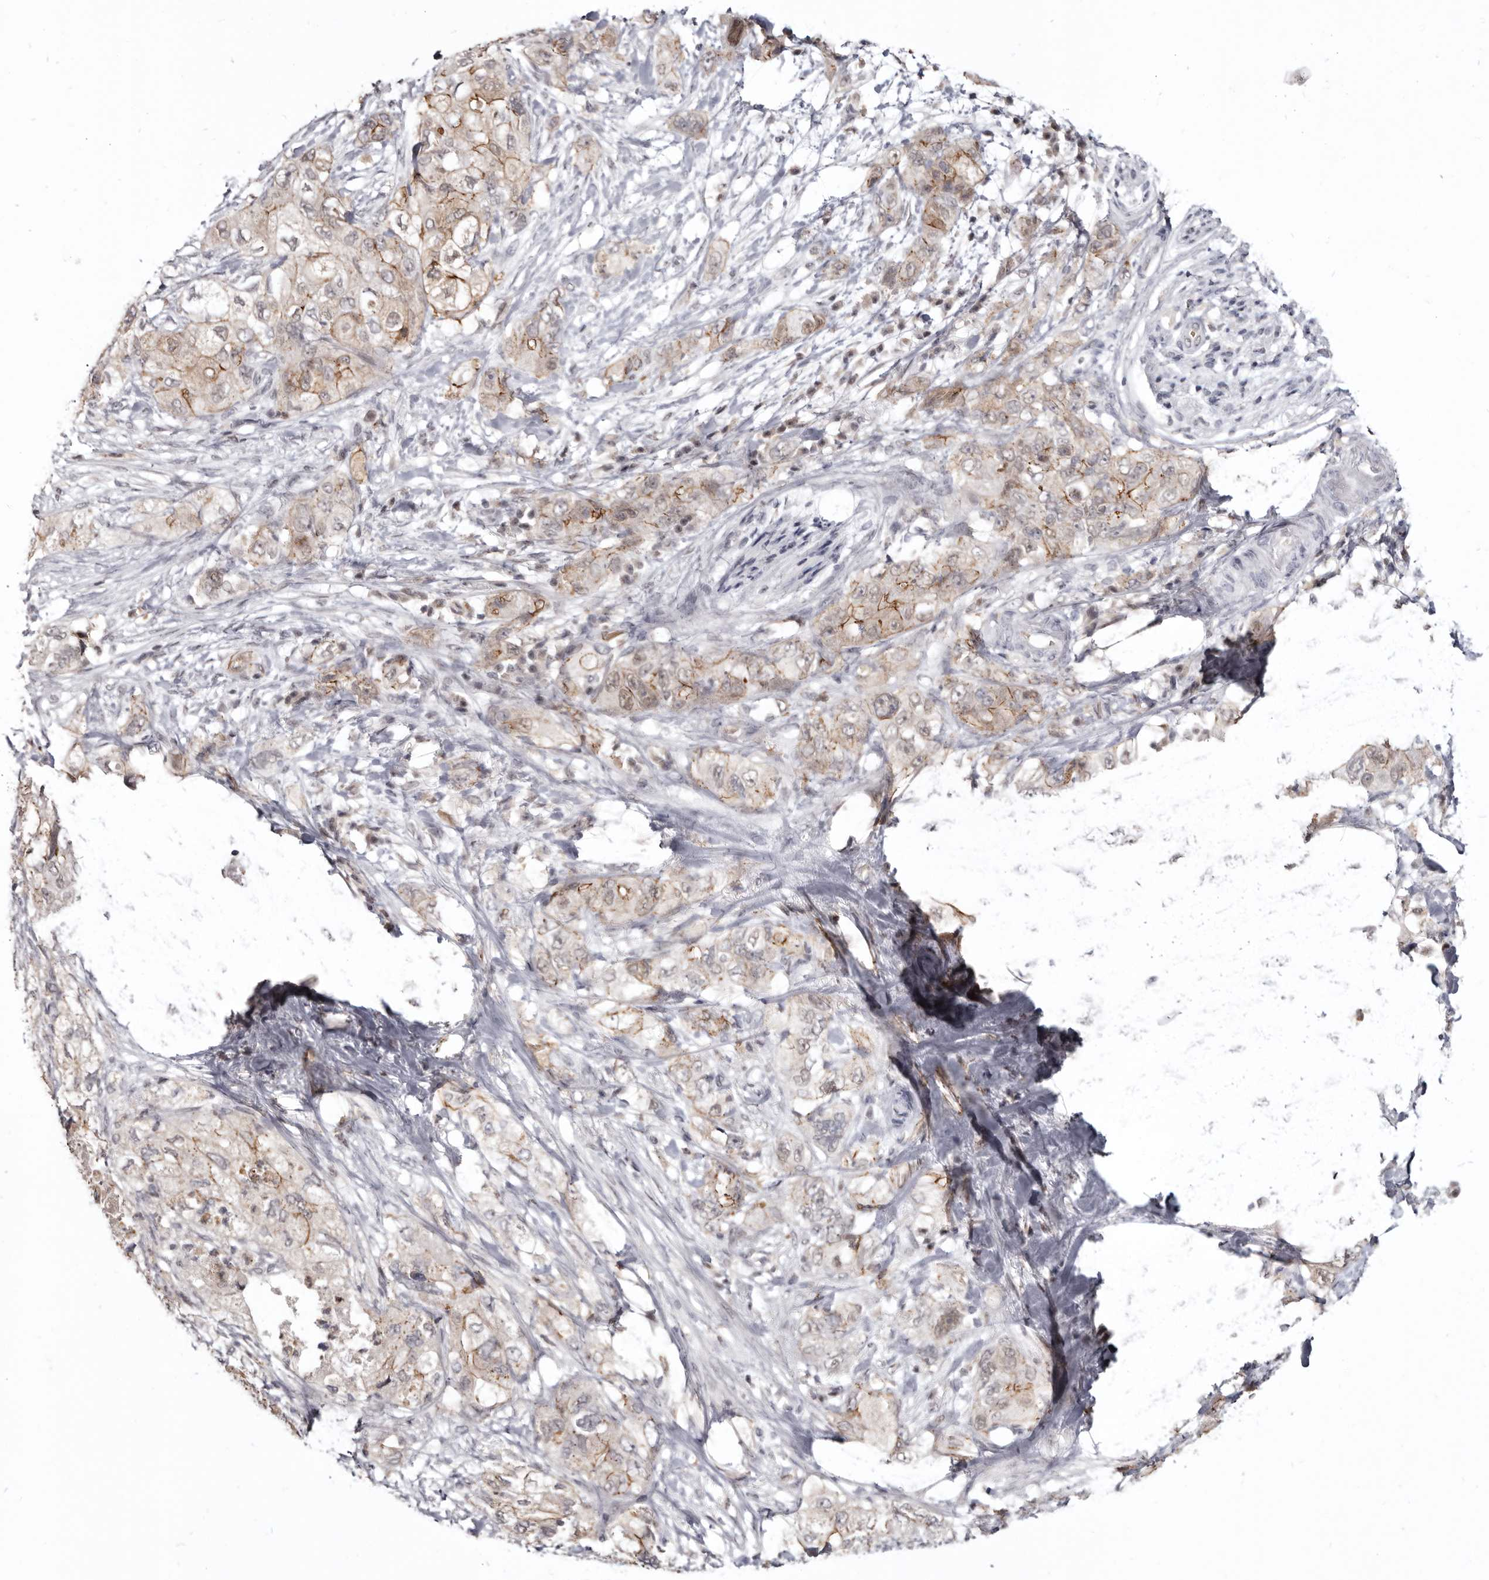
{"staining": {"intensity": "moderate", "quantity": ">75%", "location": "cytoplasmic/membranous,nuclear"}, "tissue": "pancreatic cancer", "cell_type": "Tumor cells", "image_type": "cancer", "snomed": [{"axis": "morphology", "description": "Adenocarcinoma, NOS"}, {"axis": "topography", "description": "Pancreas"}], "caption": "This is an image of immunohistochemistry staining of pancreatic adenocarcinoma, which shows moderate expression in the cytoplasmic/membranous and nuclear of tumor cells.", "gene": "CGN", "patient": {"sex": "female", "age": 73}}